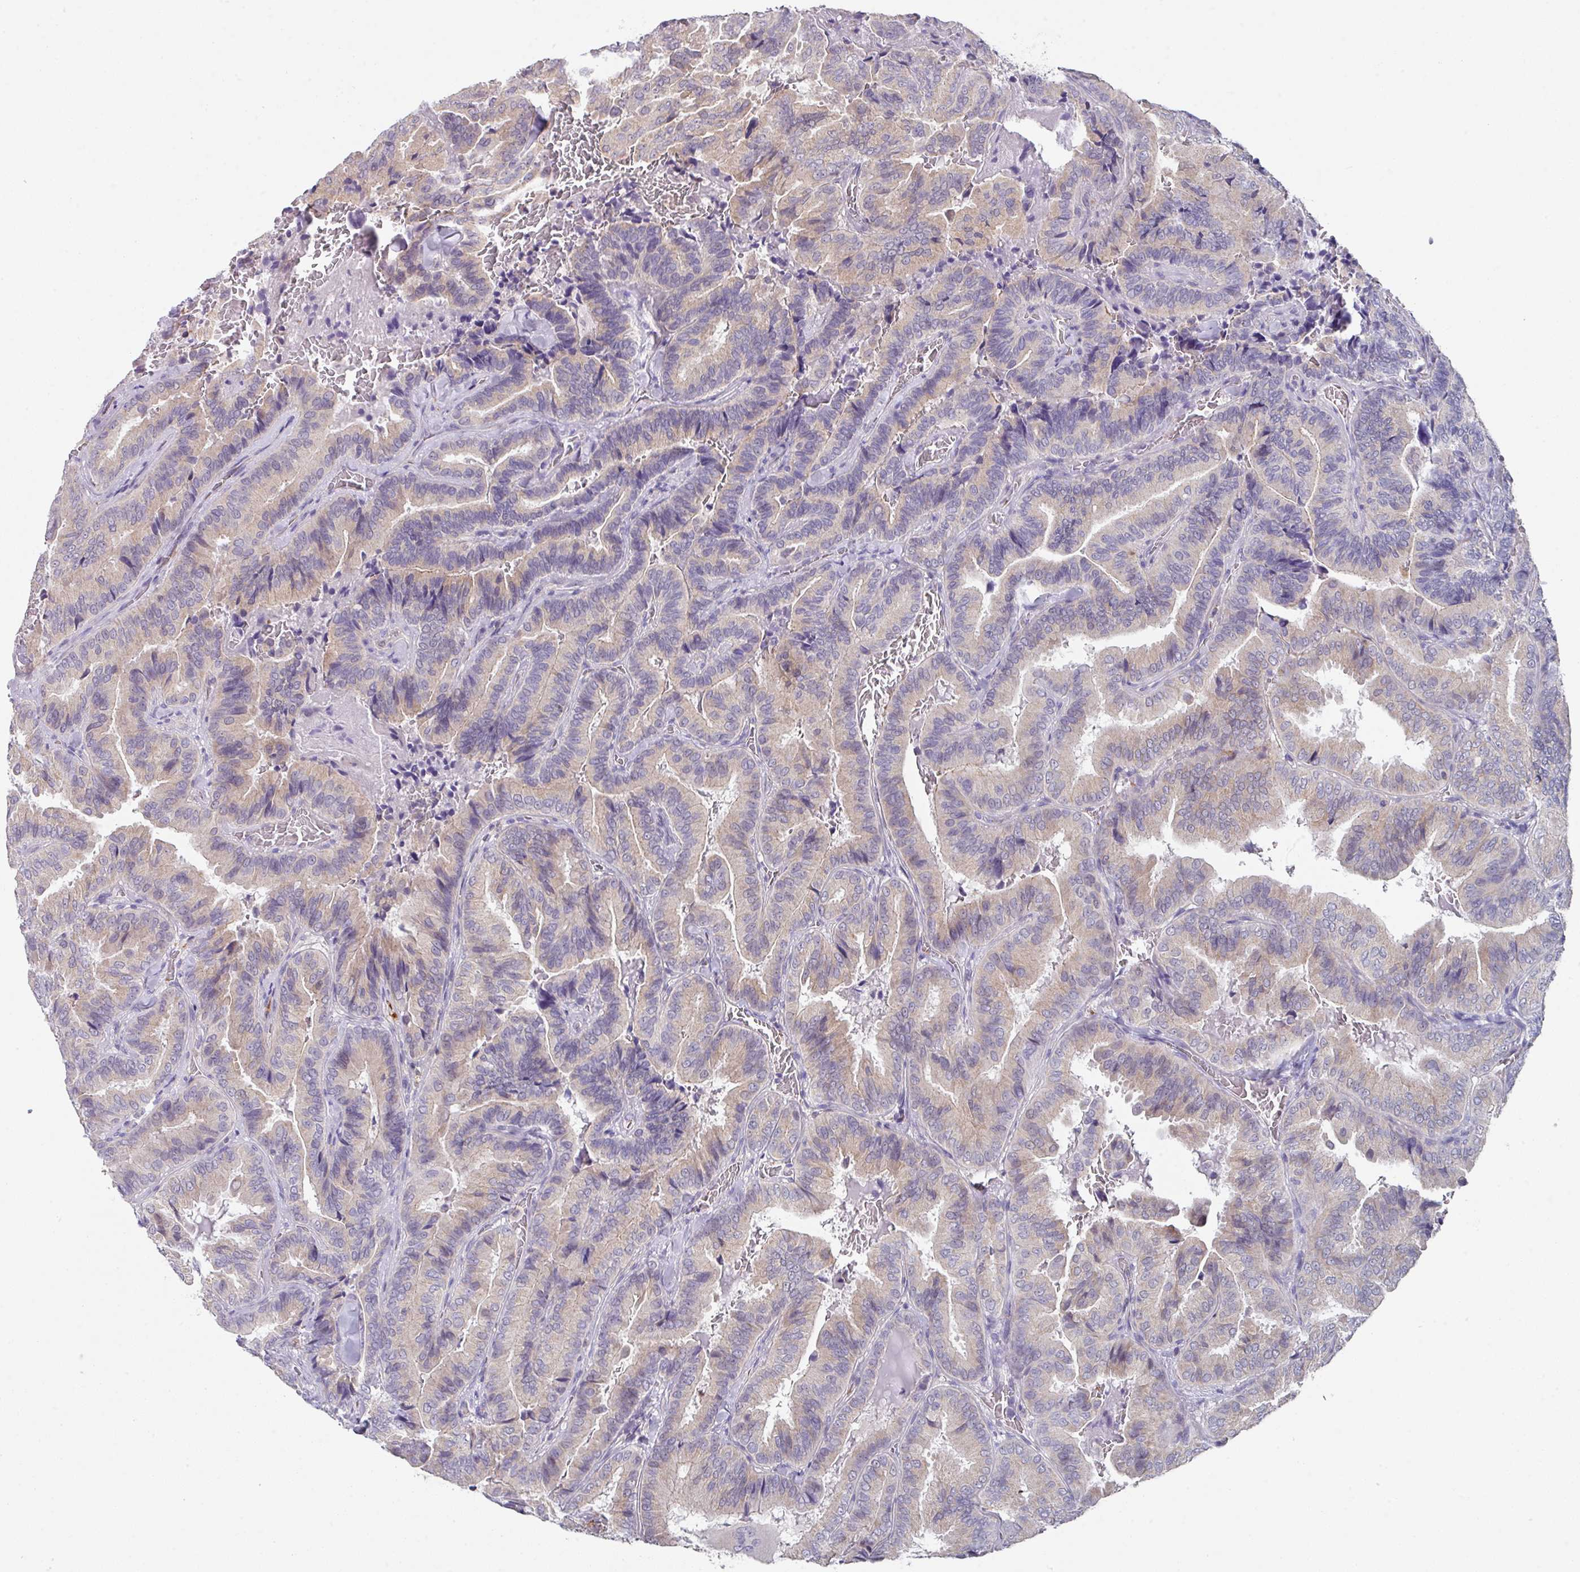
{"staining": {"intensity": "weak", "quantity": "25%-75%", "location": "cytoplasmic/membranous"}, "tissue": "thyroid cancer", "cell_type": "Tumor cells", "image_type": "cancer", "snomed": [{"axis": "morphology", "description": "Papillary adenocarcinoma, NOS"}, {"axis": "topography", "description": "Thyroid gland"}], "caption": "Tumor cells display low levels of weak cytoplasmic/membranous positivity in approximately 25%-75% of cells in human thyroid cancer (papillary adenocarcinoma). Ihc stains the protein in brown and the nuclei are stained blue.", "gene": "DCAF12L2", "patient": {"sex": "male", "age": 61}}